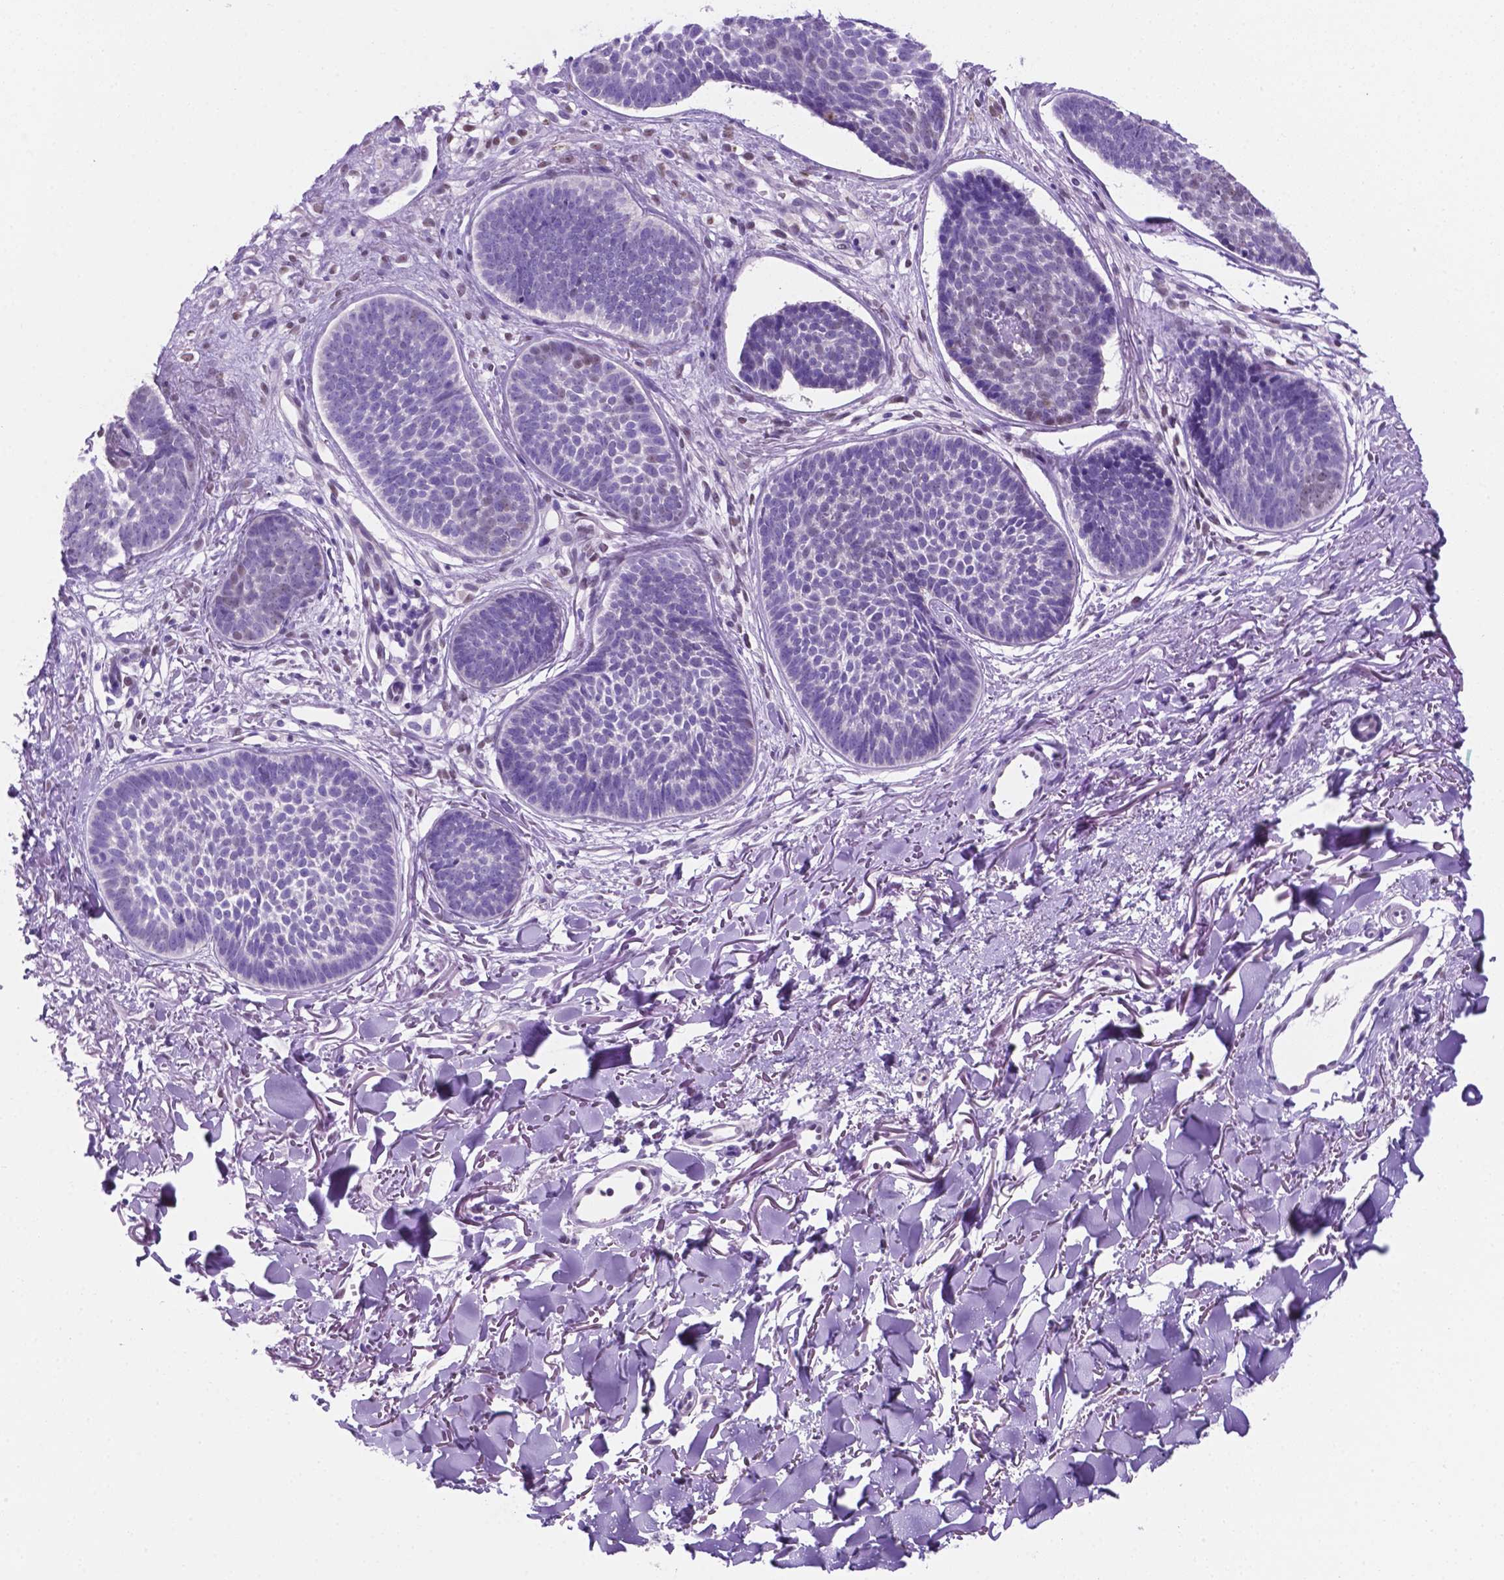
{"staining": {"intensity": "negative", "quantity": "none", "location": "none"}, "tissue": "skin cancer", "cell_type": "Tumor cells", "image_type": "cancer", "snomed": [{"axis": "morphology", "description": "Basal cell carcinoma"}, {"axis": "topography", "description": "Skin"}, {"axis": "topography", "description": "Skin of neck"}, {"axis": "topography", "description": "Skin of shoulder"}, {"axis": "topography", "description": "Skin of back"}], "caption": "The IHC image has no significant positivity in tumor cells of skin cancer (basal cell carcinoma) tissue.", "gene": "TMEM210", "patient": {"sex": "male", "age": 80}}